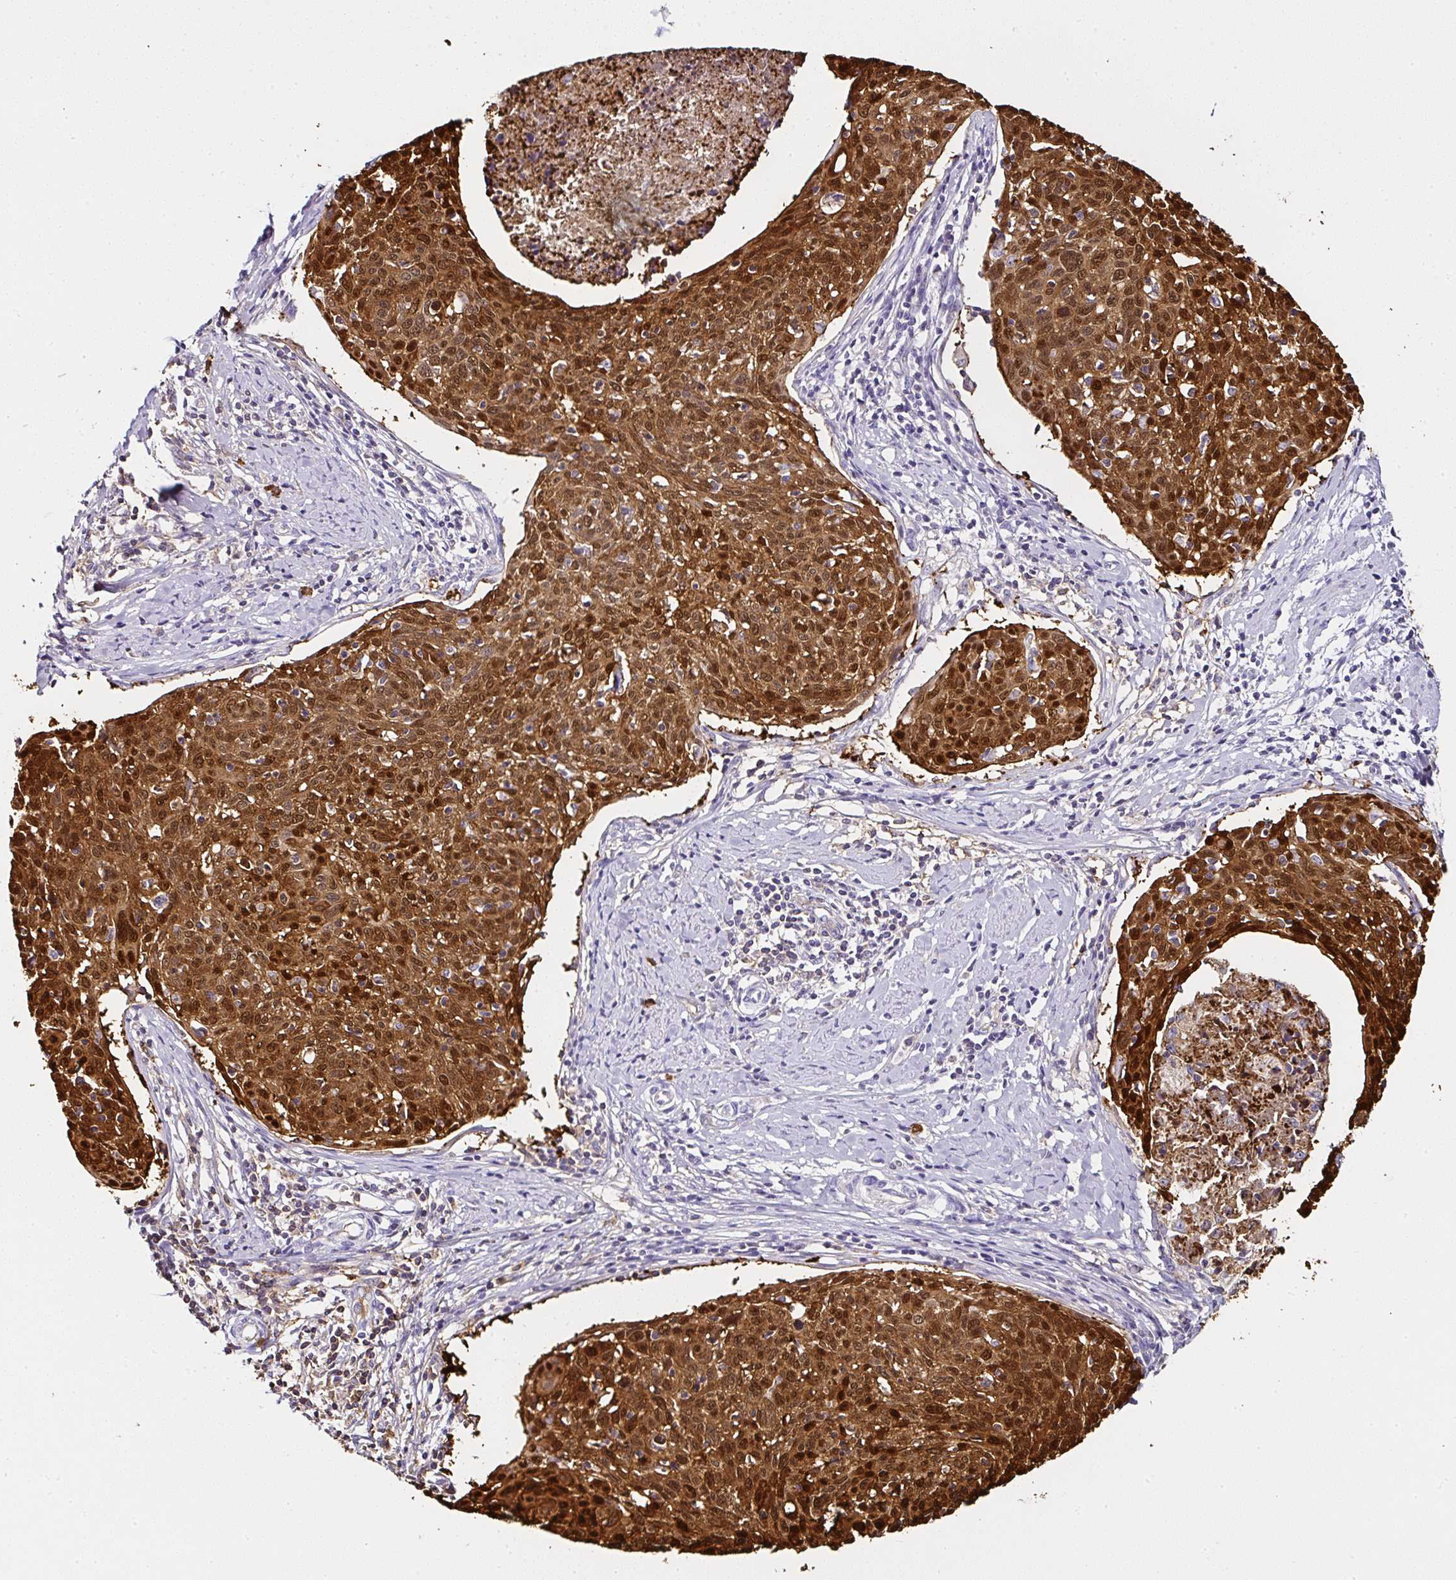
{"staining": {"intensity": "strong", "quantity": ">75%", "location": "cytoplasmic/membranous,nuclear"}, "tissue": "cervical cancer", "cell_type": "Tumor cells", "image_type": "cancer", "snomed": [{"axis": "morphology", "description": "Squamous cell carcinoma, NOS"}, {"axis": "topography", "description": "Cervix"}], "caption": "Immunohistochemical staining of cervical cancer exhibits strong cytoplasmic/membranous and nuclear protein expression in approximately >75% of tumor cells. The protein is stained brown, and the nuclei are stained in blue (DAB (3,3'-diaminobenzidine) IHC with brightfield microscopy, high magnification).", "gene": "SERPINB3", "patient": {"sex": "female", "age": 49}}